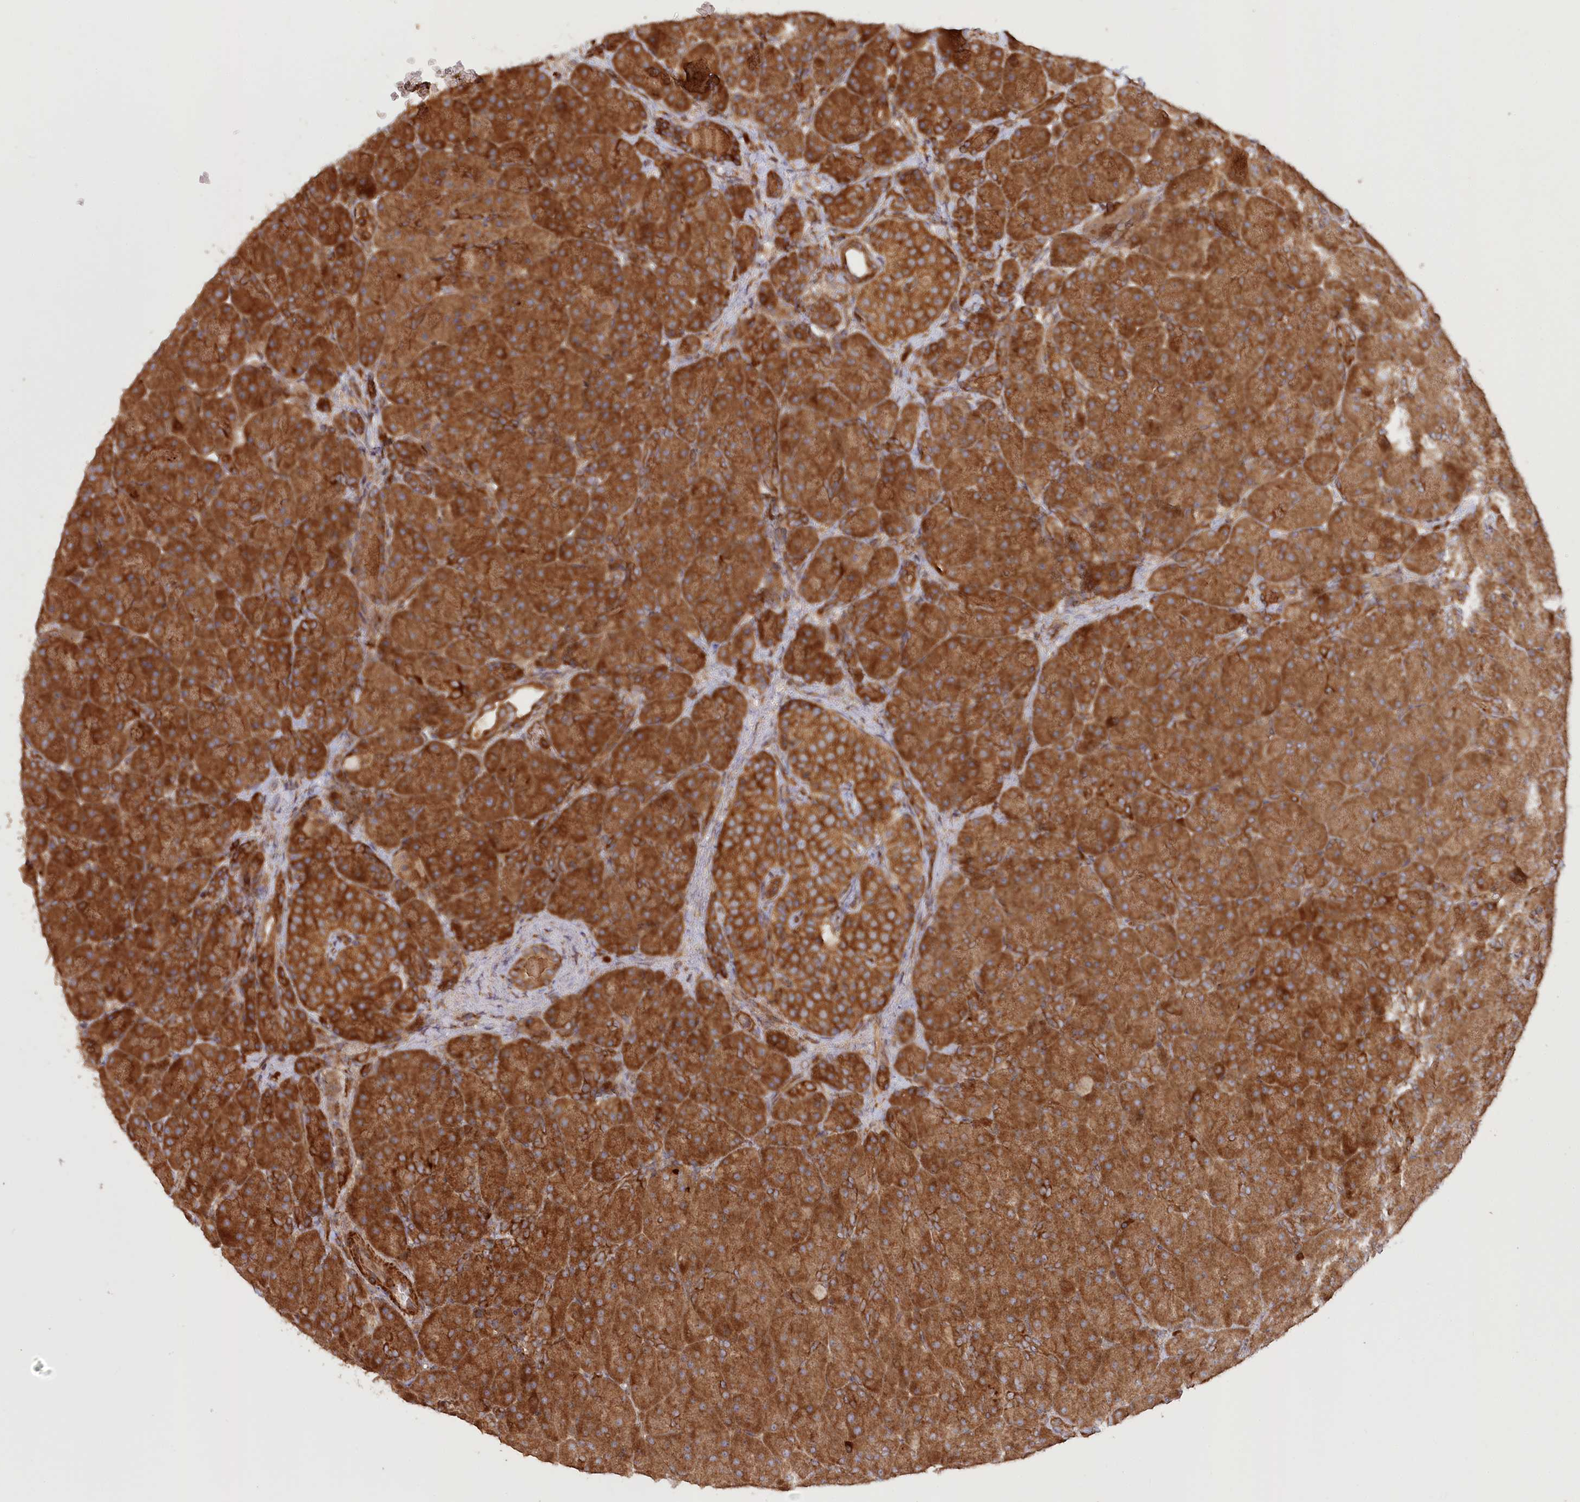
{"staining": {"intensity": "strong", "quantity": ">75%", "location": "cytoplasmic/membranous"}, "tissue": "pancreas", "cell_type": "Exocrine glandular cells", "image_type": "normal", "snomed": [{"axis": "morphology", "description": "Normal tissue, NOS"}, {"axis": "topography", "description": "Pancreas"}], "caption": "Immunohistochemistry photomicrograph of normal pancreas stained for a protein (brown), which displays high levels of strong cytoplasmic/membranous expression in approximately >75% of exocrine glandular cells.", "gene": "PAIP2", "patient": {"sex": "male", "age": 66}}